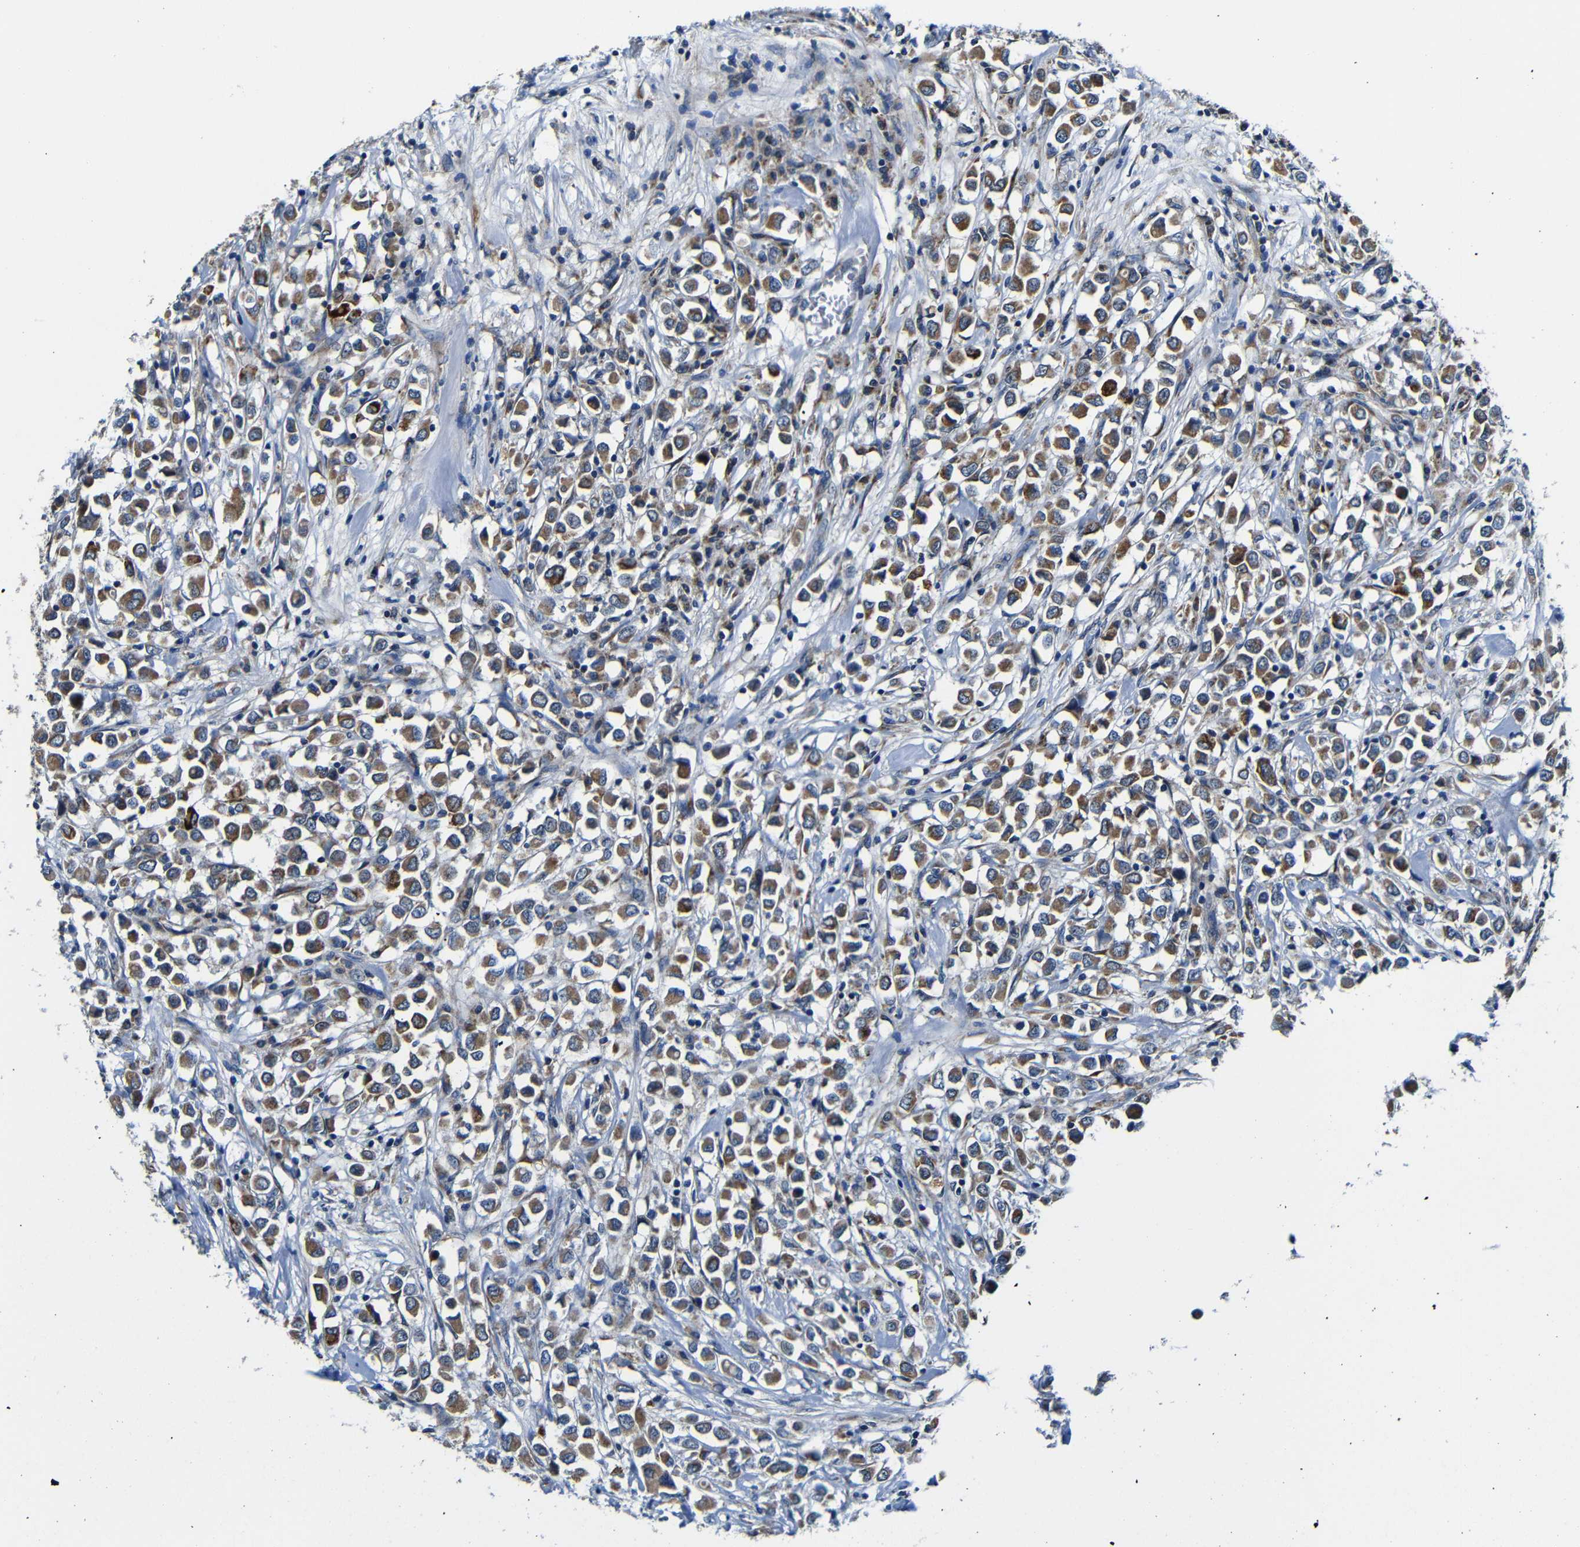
{"staining": {"intensity": "moderate", "quantity": ">75%", "location": "cytoplasmic/membranous"}, "tissue": "breast cancer", "cell_type": "Tumor cells", "image_type": "cancer", "snomed": [{"axis": "morphology", "description": "Duct carcinoma"}, {"axis": "topography", "description": "Breast"}], "caption": "Breast intraductal carcinoma stained with a brown dye reveals moderate cytoplasmic/membranous positive staining in about >75% of tumor cells.", "gene": "FKBP14", "patient": {"sex": "female", "age": 61}}